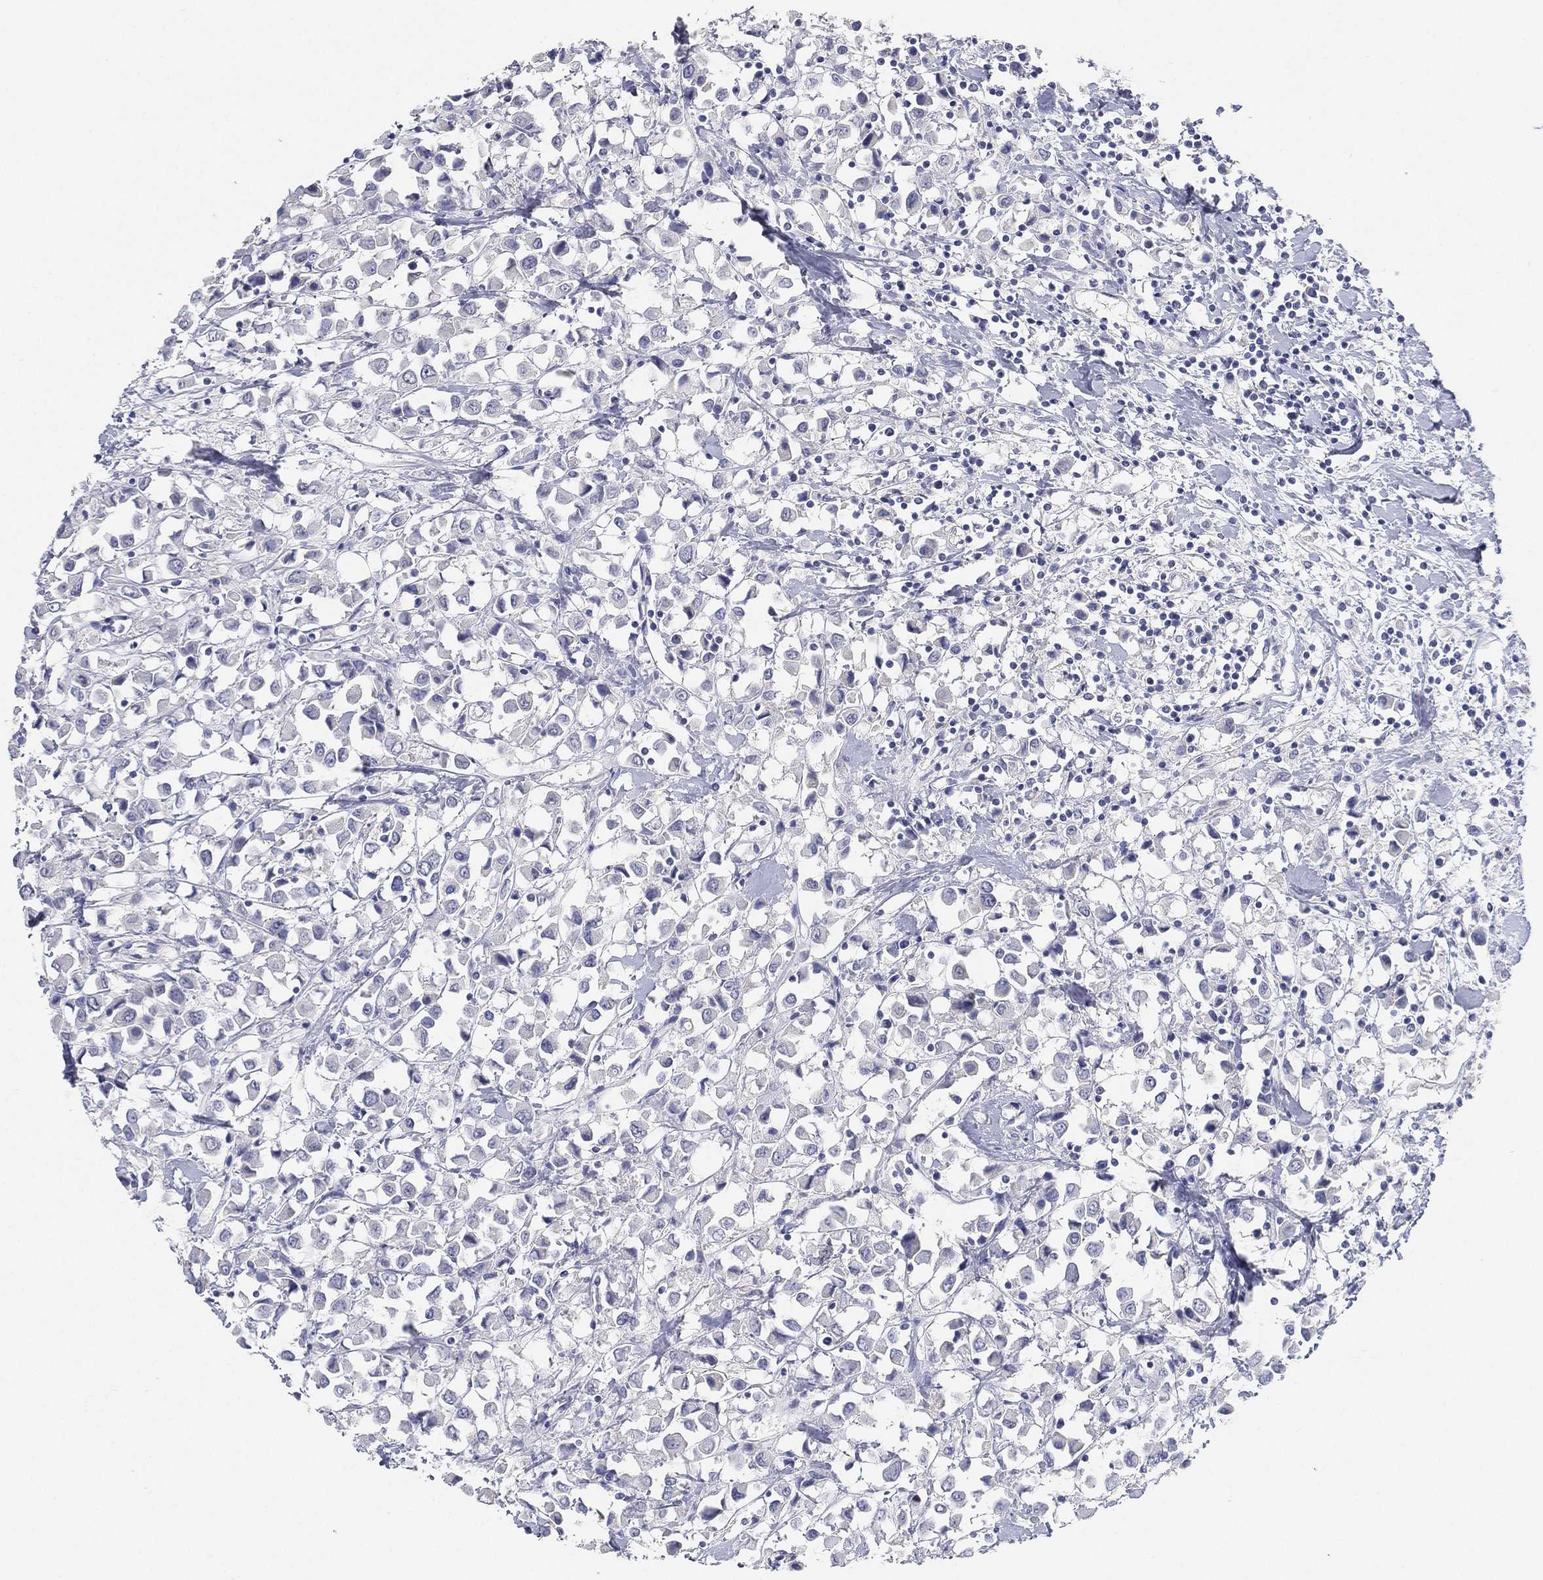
{"staining": {"intensity": "negative", "quantity": "none", "location": "none"}, "tissue": "breast cancer", "cell_type": "Tumor cells", "image_type": "cancer", "snomed": [{"axis": "morphology", "description": "Duct carcinoma"}, {"axis": "topography", "description": "Breast"}], "caption": "A photomicrograph of breast cancer (intraductal carcinoma) stained for a protein reveals no brown staining in tumor cells.", "gene": "FAM187B", "patient": {"sex": "female", "age": 61}}